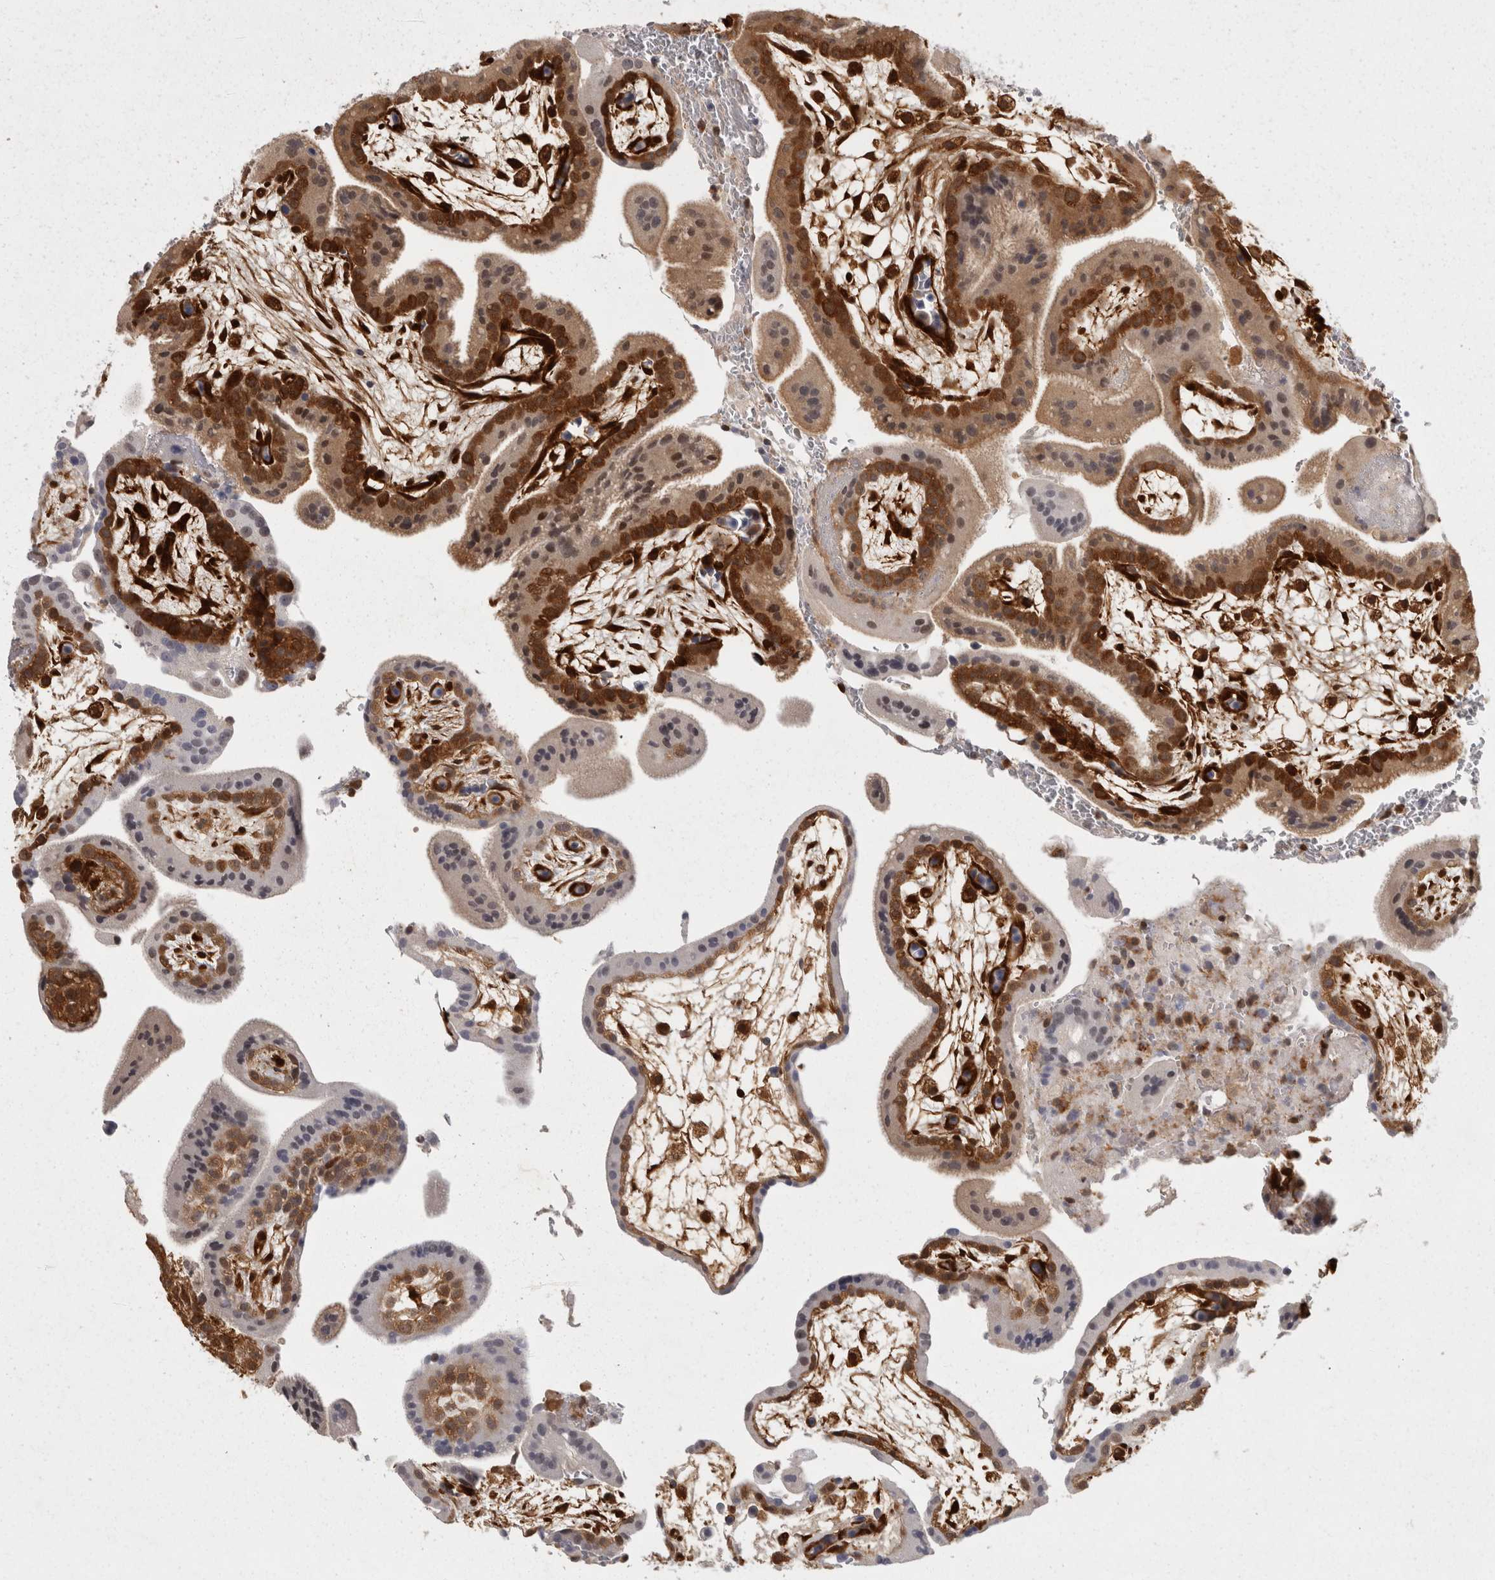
{"staining": {"intensity": "moderate", "quantity": ">75%", "location": "cytoplasmic/membranous"}, "tissue": "placenta", "cell_type": "Decidual cells", "image_type": "normal", "snomed": [{"axis": "morphology", "description": "Normal tissue, NOS"}, {"axis": "topography", "description": "Placenta"}], "caption": "Placenta stained with IHC exhibits moderate cytoplasmic/membranous staining in approximately >75% of decidual cells. (DAB (3,3'-diaminobenzidine) IHC, brown staining for protein, blue staining for nuclei).", "gene": "ACAT2", "patient": {"sex": "female", "age": 35}}